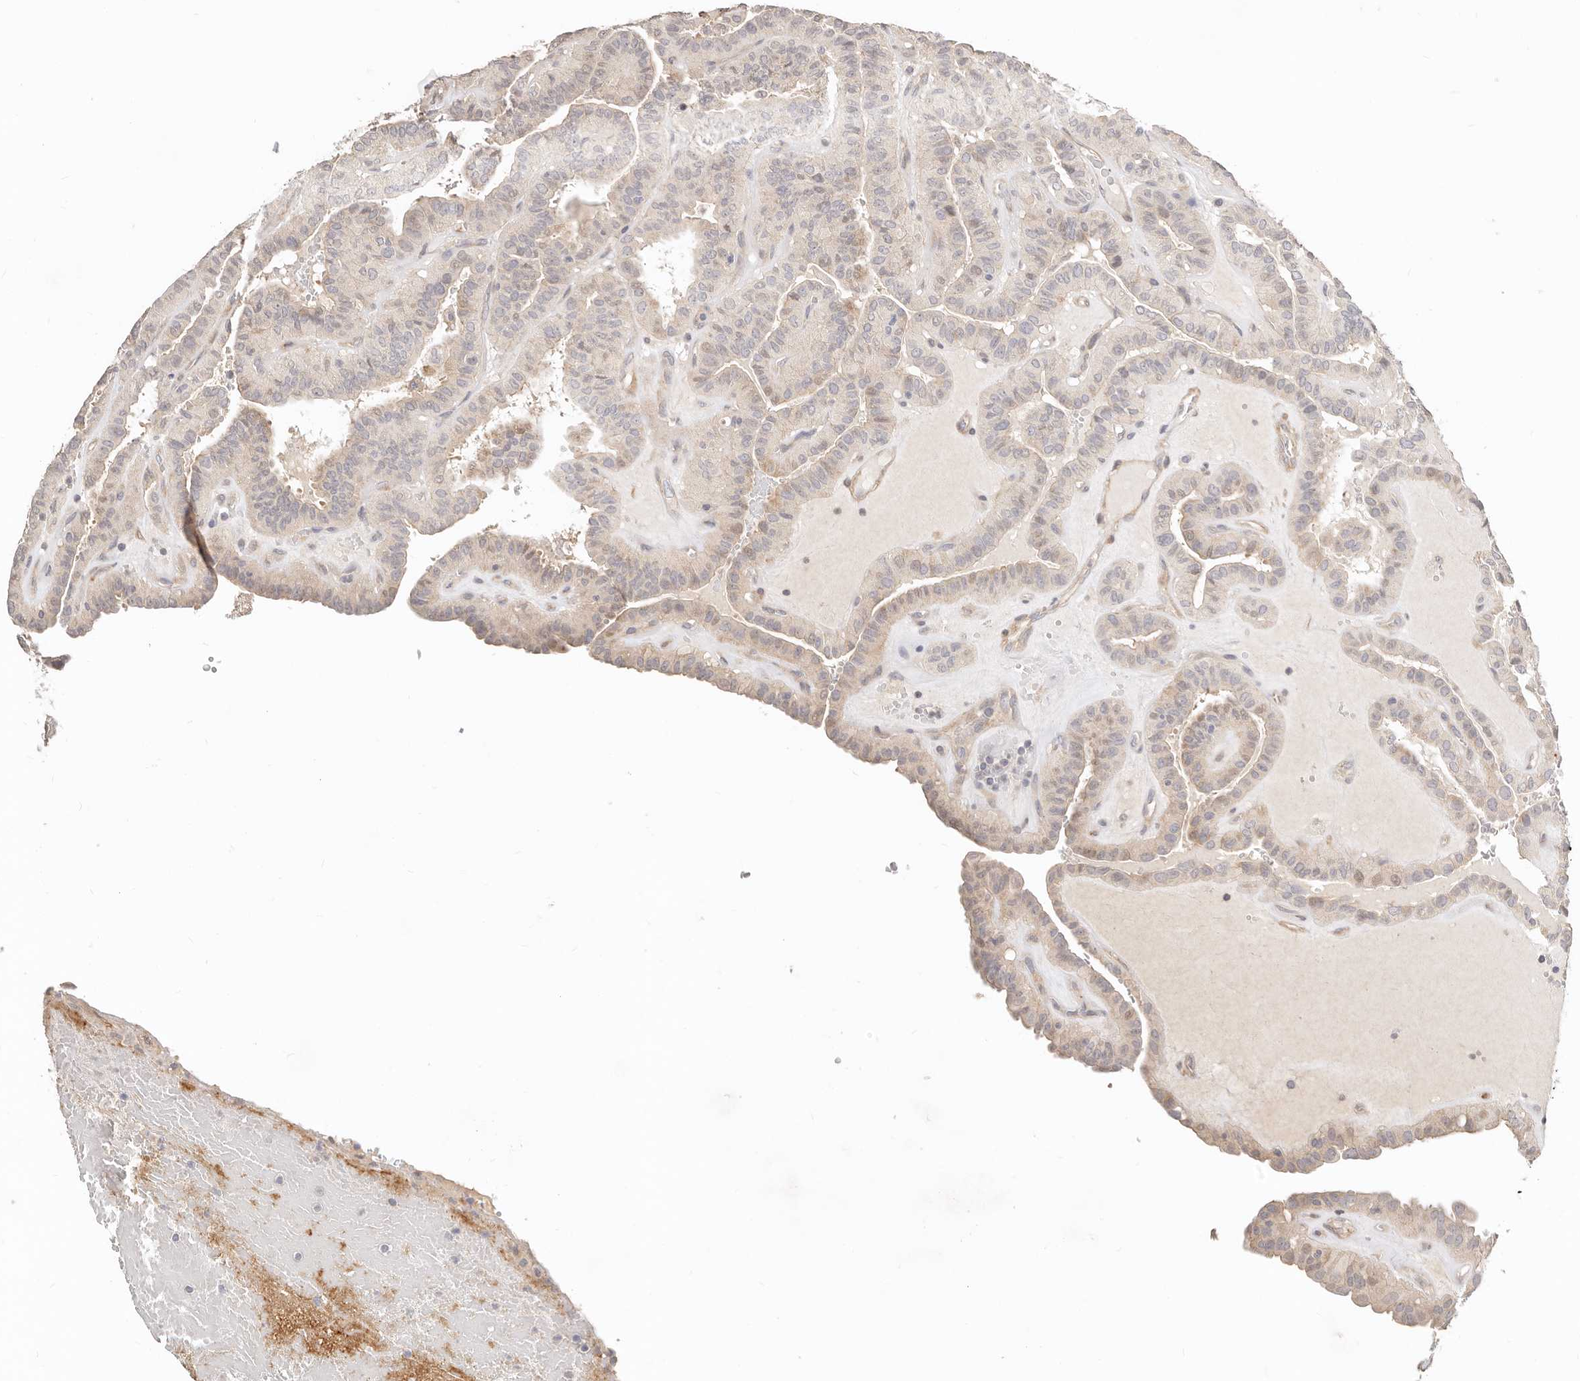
{"staining": {"intensity": "weak", "quantity": ">75%", "location": "cytoplasmic/membranous"}, "tissue": "thyroid cancer", "cell_type": "Tumor cells", "image_type": "cancer", "snomed": [{"axis": "morphology", "description": "Papillary adenocarcinoma, NOS"}, {"axis": "topography", "description": "Thyroid gland"}], "caption": "An image showing weak cytoplasmic/membranous positivity in about >75% of tumor cells in thyroid cancer (papillary adenocarcinoma), as visualized by brown immunohistochemical staining.", "gene": "ZRANB1", "patient": {"sex": "male", "age": 77}}